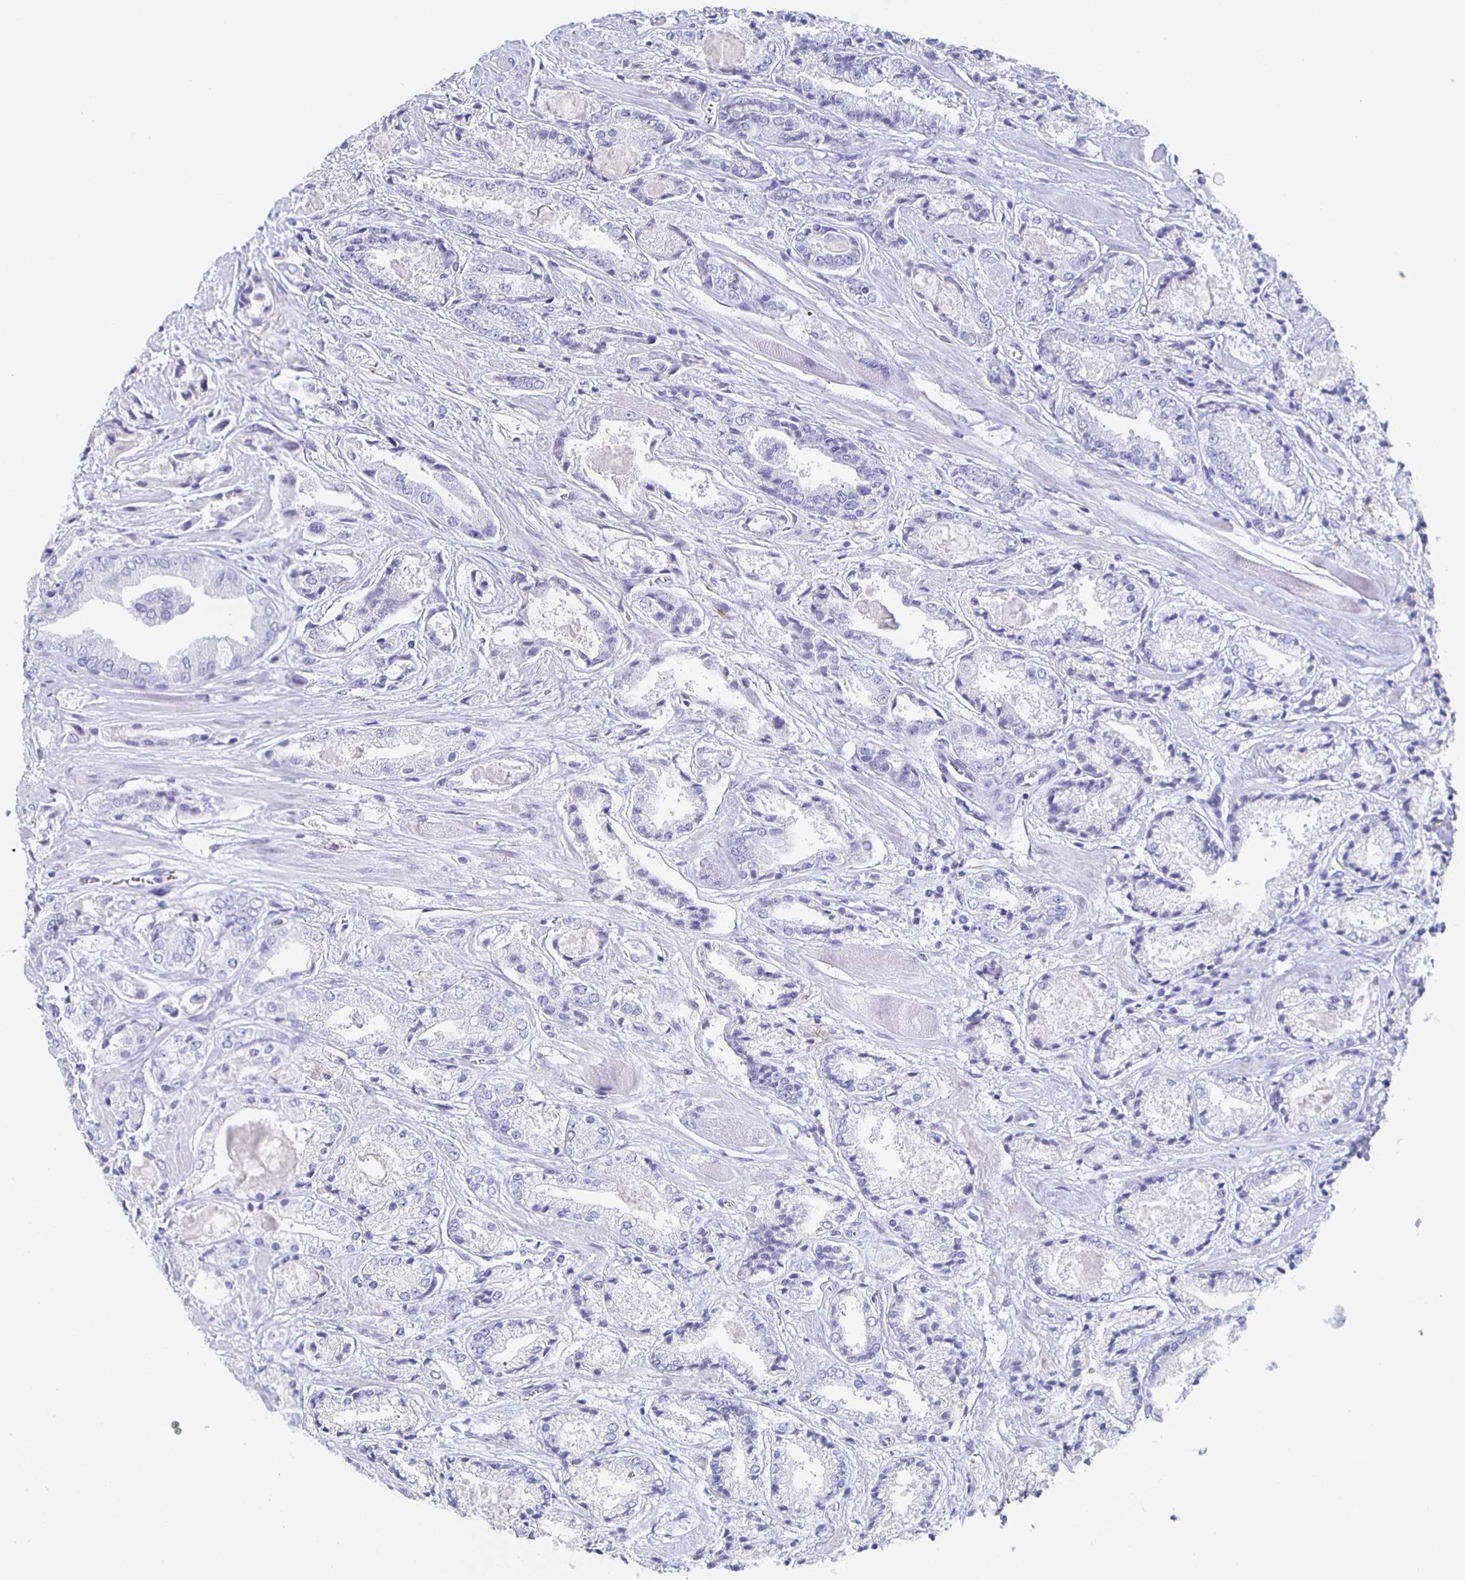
{"staining": {"intensity": "negative", "quantity": "none", "location": "none"}, "tissue": "prostate cancer", "cell_type": "Tumor cells", "image_type": "cancer", "snomed": [{"axis": "morphology", "description": "Adenocarcinoma, High grade"}, {"axis": "topography", "description": "Prostate"}], "caption": "This is a image of immunohistochemistry staining of adenocarcinoma (high-grade) (prostate), which shows no staining in tumor cells. Brightfield microscopy of immunohistochemistry stained with DAB (brown) and hematoxylin (blue), captured at high magnification.", "gene": "FGA", "patient": {"sex": "male", "age": 64}}